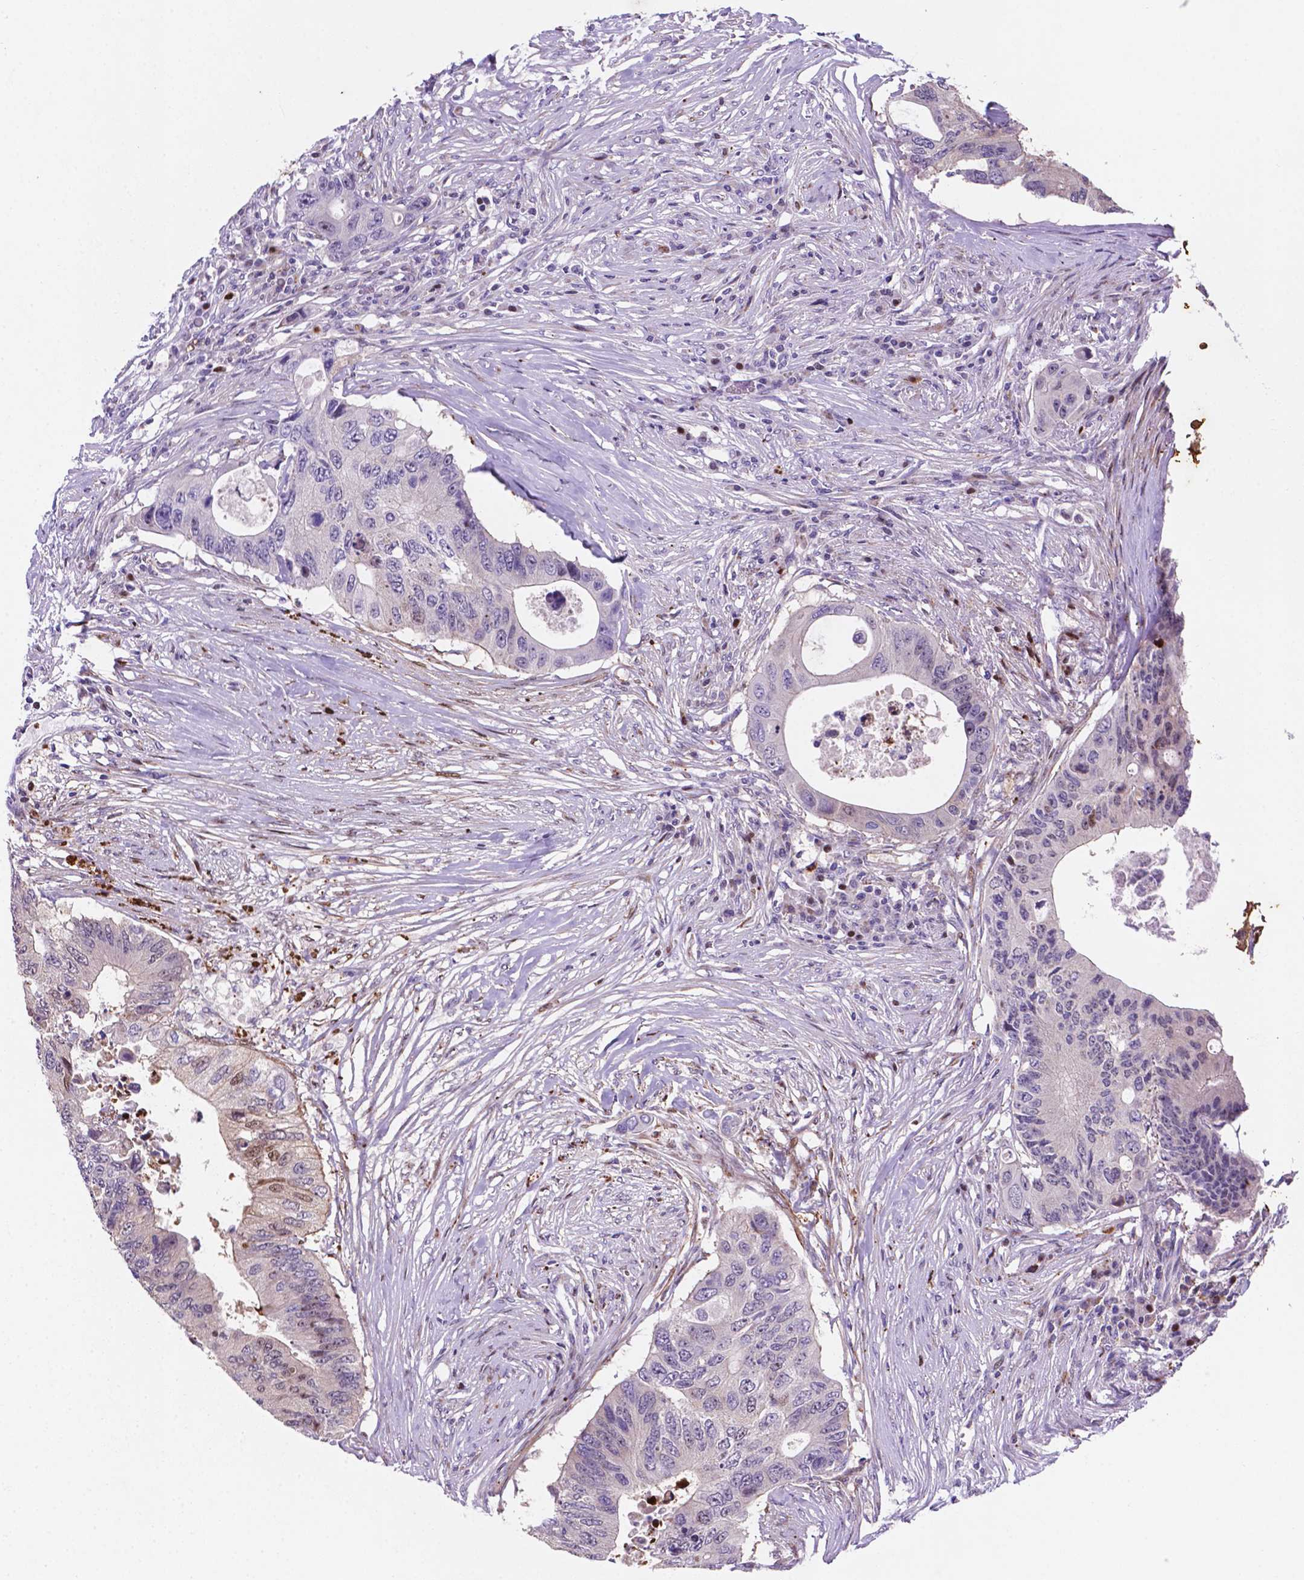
{"staining": {"intensity": "moderate", "quantity": "<25%", "location": "nuclear"}, "tissue": "colorectal cancer", "cell_type": "Tumor cells", "image_type": "cancer", "snomed": [{"axis": "morphology", "description": "Adenocarcinoma, NOS"}, {"axis": "topography", "description": "Colon"}], "caption": "This image displays immunohistochemistry staining of adenocarcinoma (colorectal), with low moderate nuclear expression in about <25% of tumor cells.", "gene": "TM4SF20", "patient": {"sex": "male", "age": 71}}